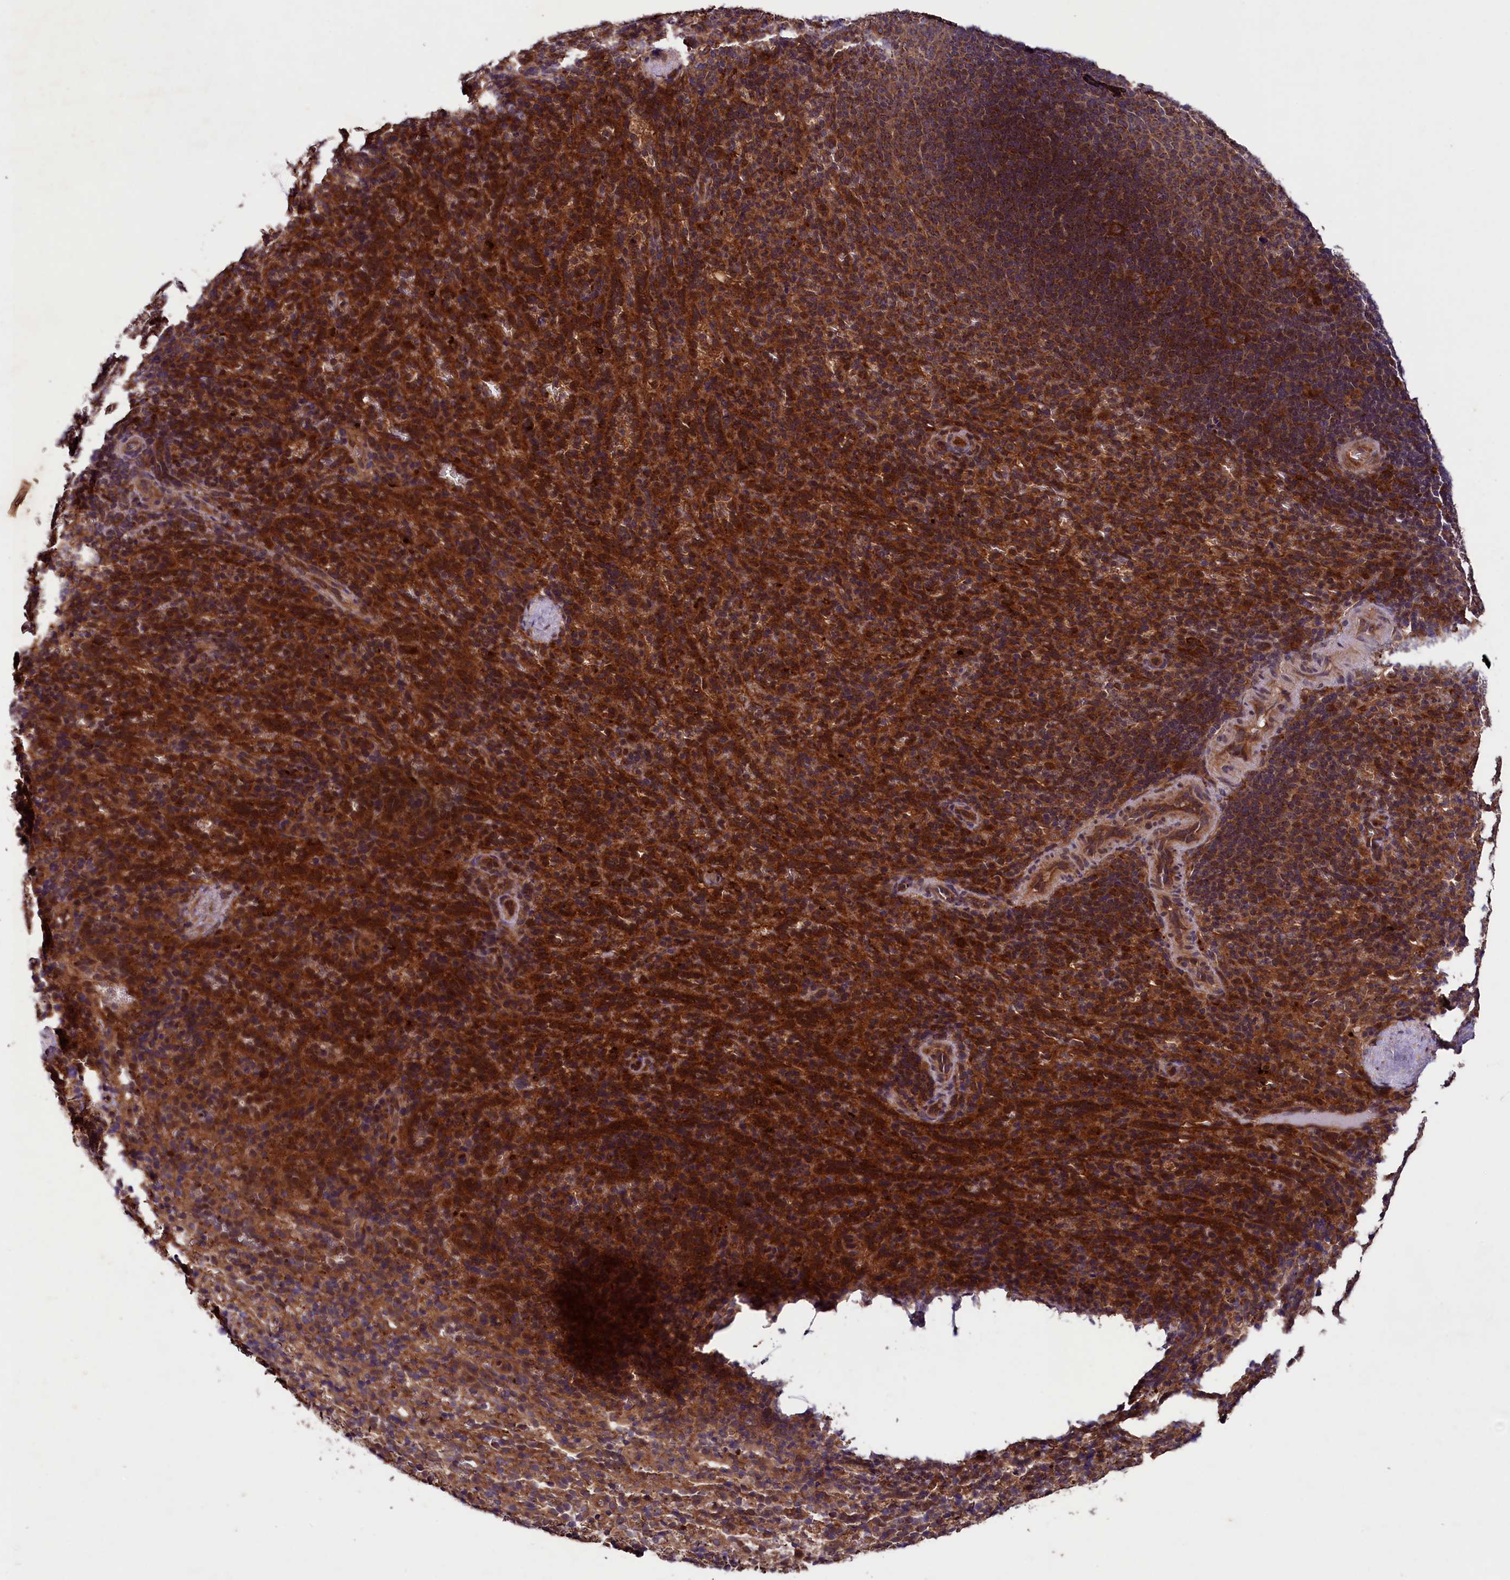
{"staining": {"intensity": "moderate", "quantity": "25%-75%", "location": "cytoplasmic/membranous"}, "tissue": "spleen", "cell_type": "Cells in red pulp", "image_type": "normal", "snomed": [{"axis": "morphology", "description": "Normal tissue, NOS"}, {"axis": "topography", "description": "Spleen"}], "caption": "Immunohistochemical staining of unremarkable spleen exhibits moderate cytoplasmic/membranous protein expression in approximately 25%-75% of cells in red pulp. (Stains: DAB in brown, nuclei in blue, Microscopy: brightfield microscopy at high magnification).", "gene": "BLTP3B", "patient": {"sex": "female", "age": 21}}